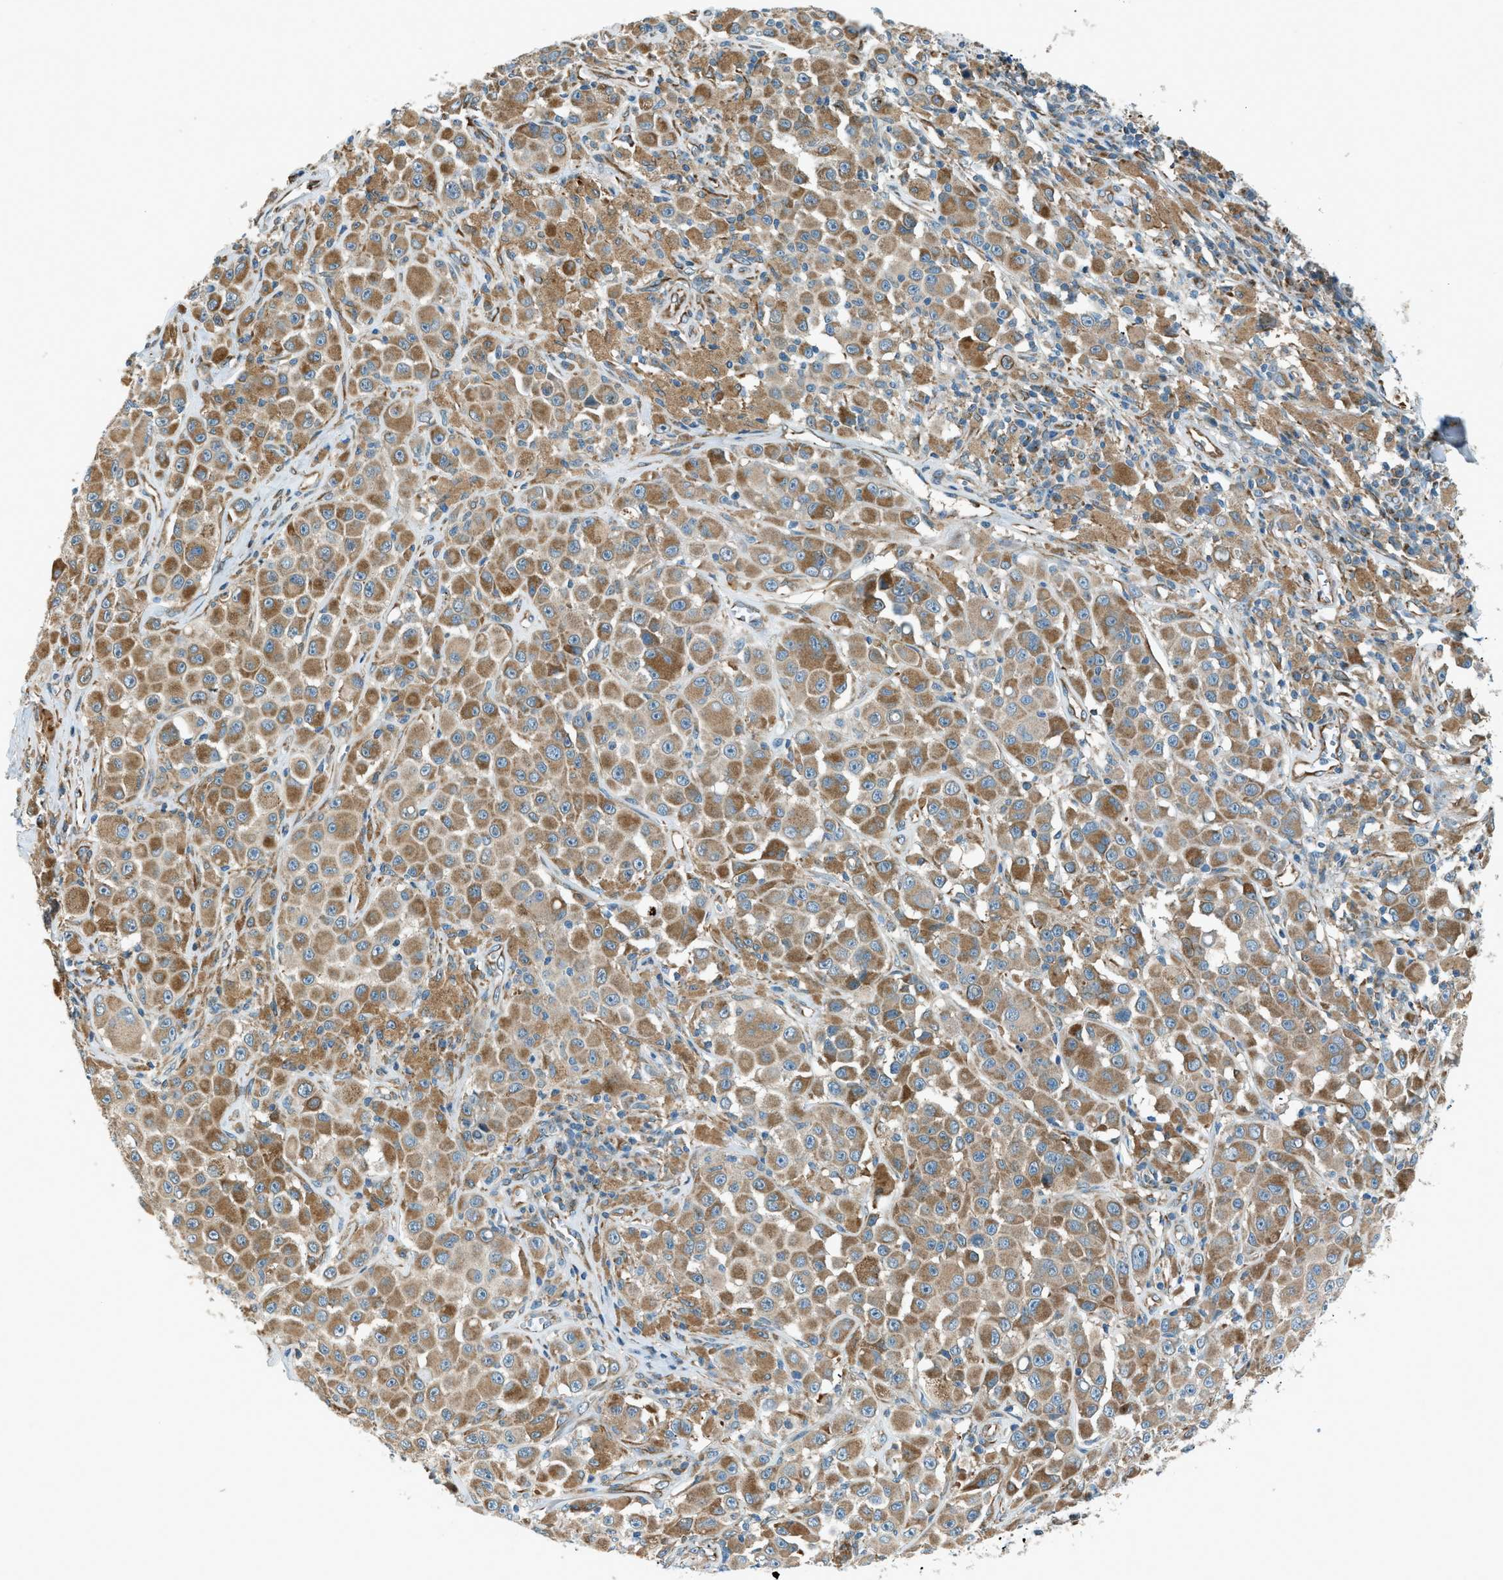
{"staining": {"intensity": "moderate", "quantity": ">75%", "location": "cytoplasmic/membranous"}, "tissue": "melanoma", "cell_type": "Tumor cells", "image_type": "cancer", "snomed": [{"axis": "morphology", "description": "Malignant melanoma, NOS"}, {"axis": "topography", "description": "Skin"}], "caption": "An image showing moderate cytoplasmic/membranous staining in about >75% of tumor cells in malignant melanoma, as visualized by brown immunohistochemical staining.", "gene": "PIGG", "patient": {"sex": "male", "age": 84}}